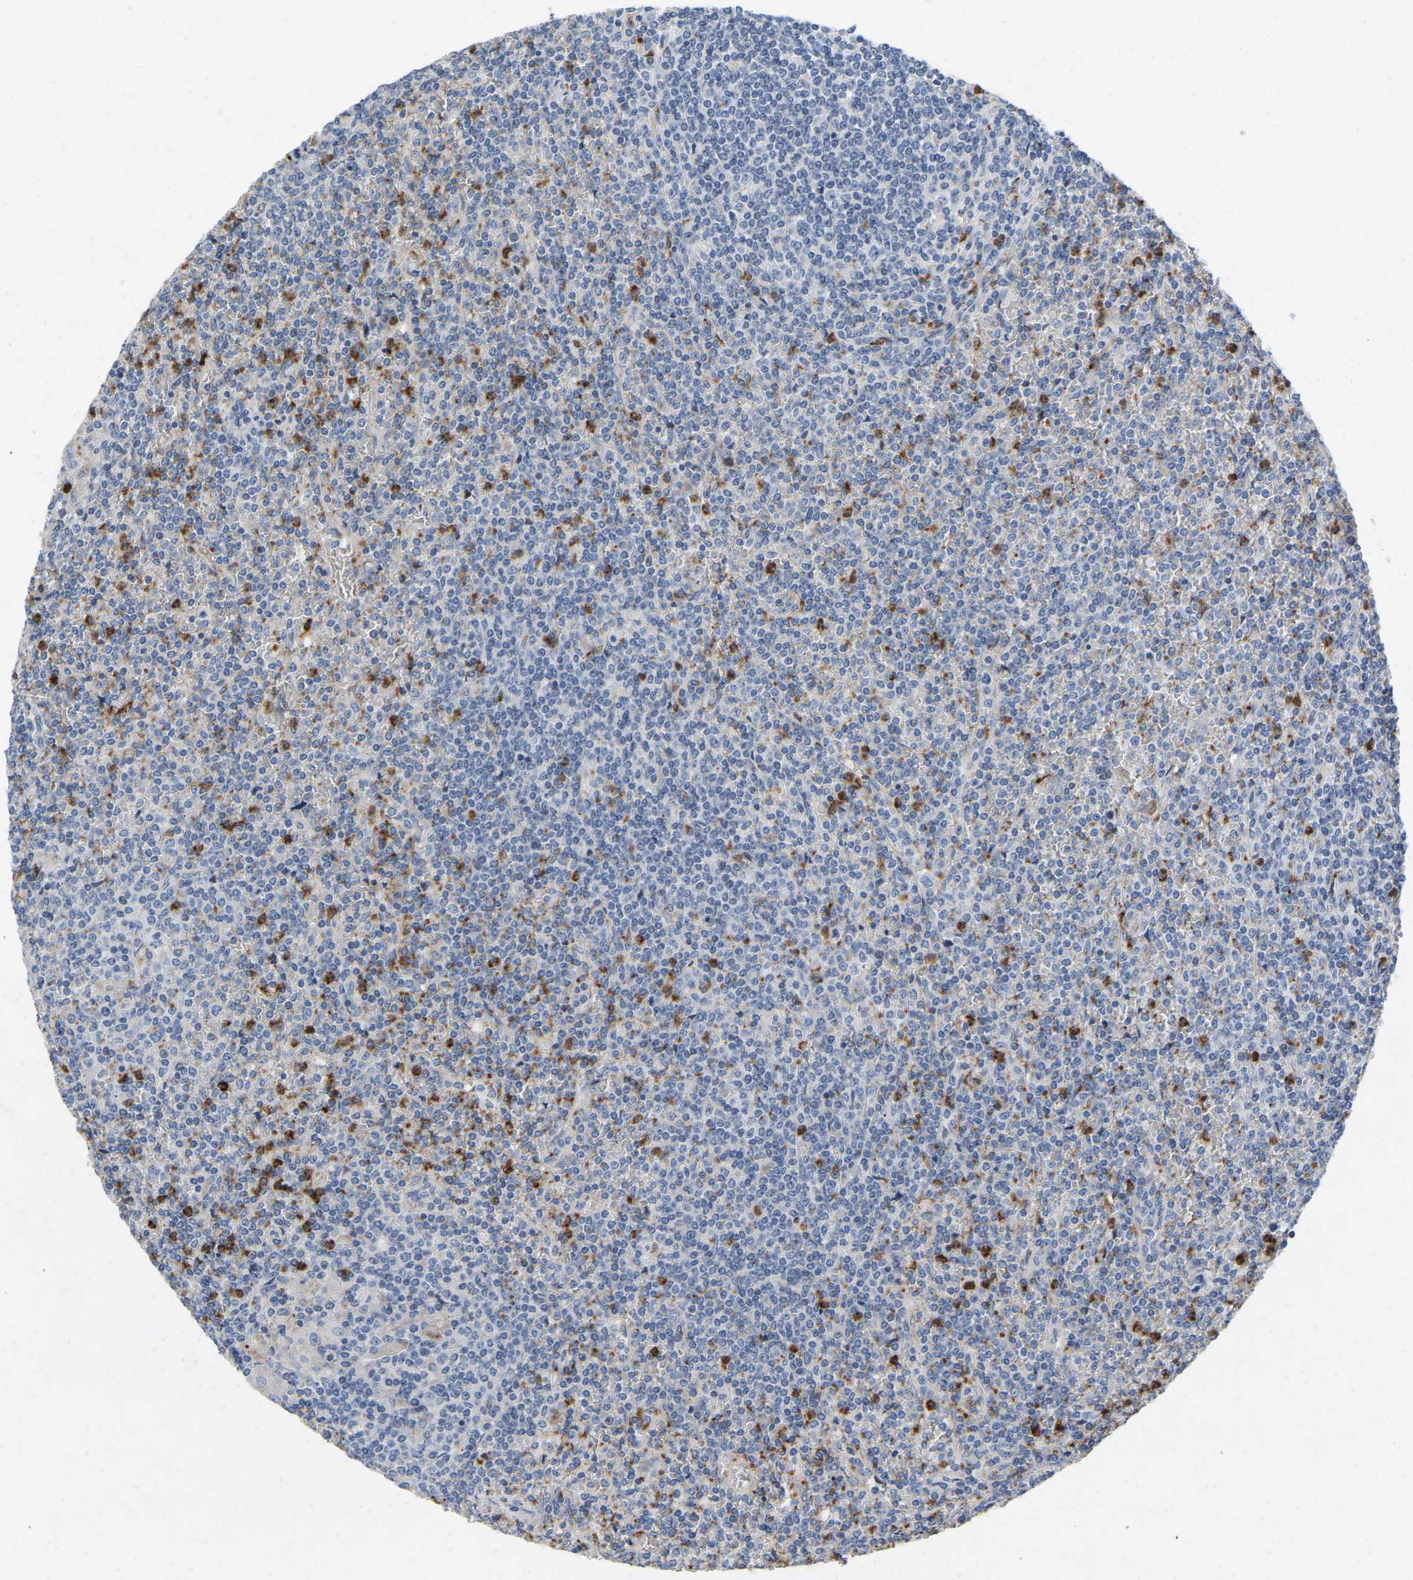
{"staining": {"intensity": "negative", "quantity": "none", "location": "none"}, "tissue": "lymphoma", "cell_type": "Tumor cells", "image_type": "cancer", "snomed": [{"axis": "morphology", "description": "Malignant lymphoma, non-Hodgkin's type, Low grade"}, {"axis": "topography", "description": "Spleen"}], "caption": "A high-resolution histopathology image shows immunohistochemistry staining of low-grade malignant lymphoma, non-Hodgkin's type, which shows no significant expression in tumor cells. (Immunohistochemistry, brightfield microscopy, high magnification).", "gene": "RHEB", "patient": {"sex": "female", "age": 19}}